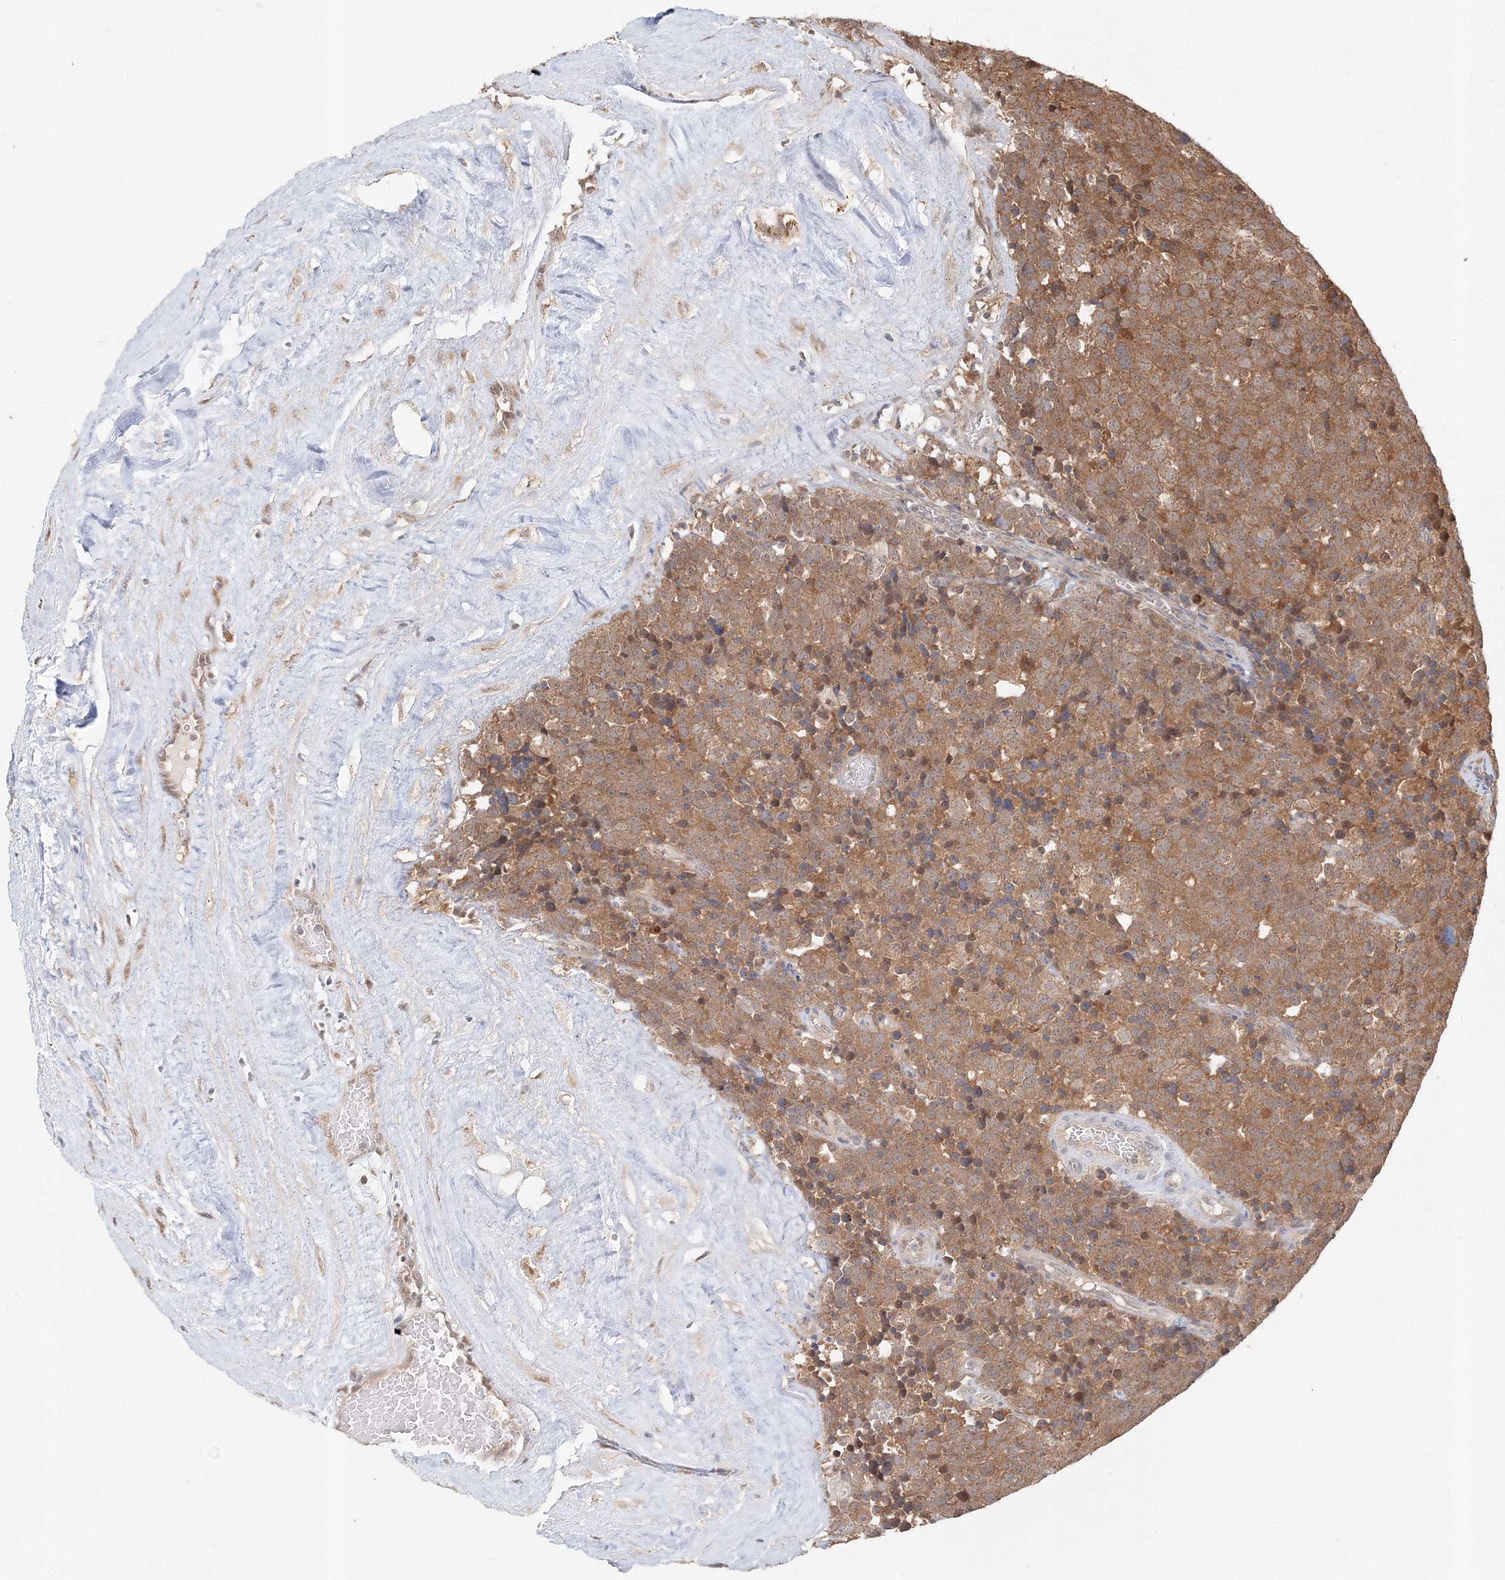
{"staining": {"intensity": "moderate", "quantity": ">75%", "location": "cytoplasmic/membranous"}, "tissue": "testis cancer", "cell_type": "Tumor cells", "image_type": "cancer", "snomed": [{"axis": "morphology", "description": "Seminoma, NOS"}, {"axis": "topography", "description": "Testis"}], "caption": "Testis seminoma was stained to show a protein in brown. There is medium levels of moderate cytoplasmic/membranous positivity in about >75% of tumor cells.", "gene": "PSMD6", "patient": {"sex": "male", "age": 71}}